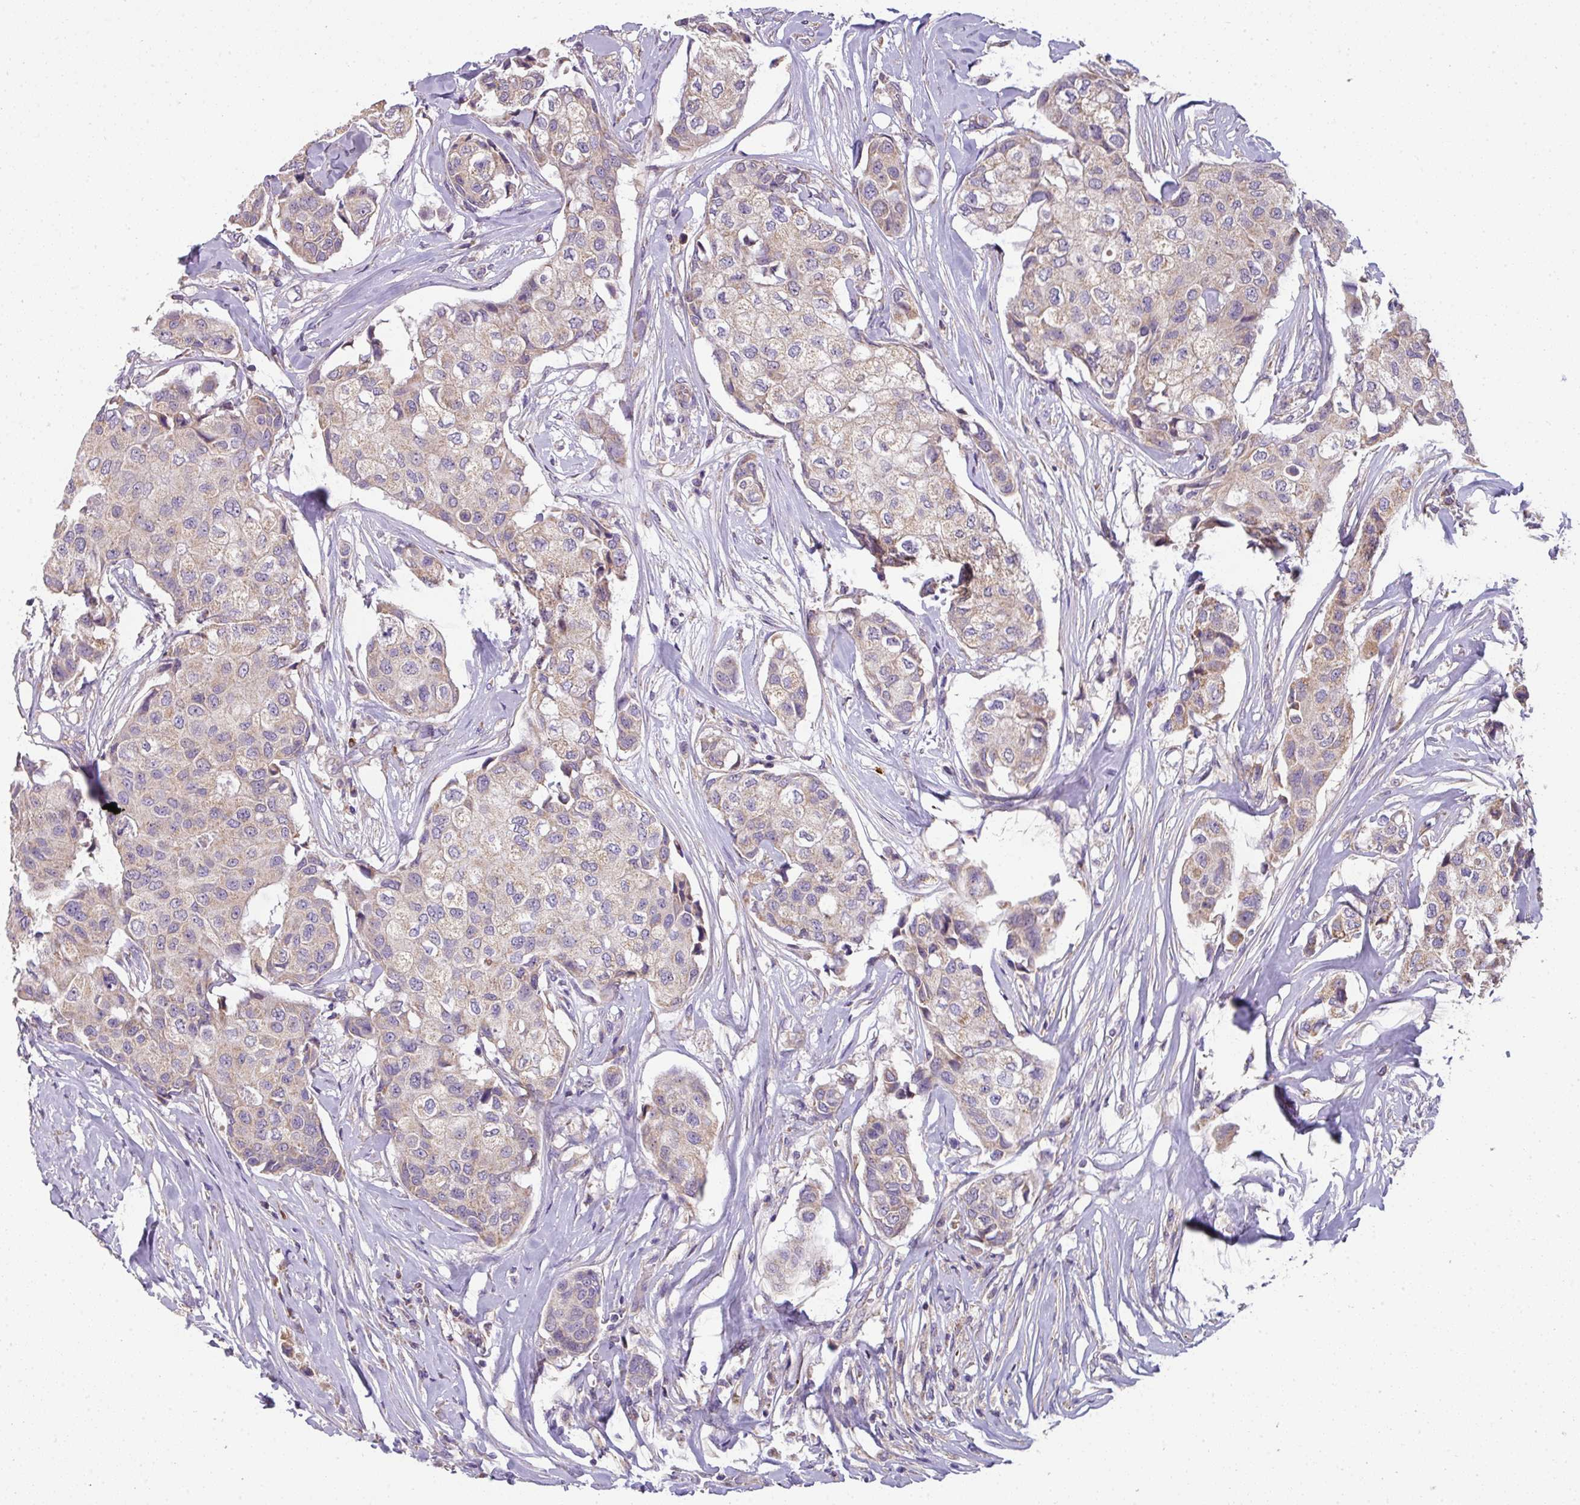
{"staining": {"intensity": "weak", "quantity": "25%-75%", "location": "cytoplasmic/membranous"}, "tissue": "breast cancer", "cell_type": "Tumor cells", "image_type": "cancer", "snomed": [{"axis": "morphology", "description": "Duct carcinoma"}, {"axis": "topography", "description": "Breast"}], "caption": "High-magnification brightfield microscopy of invasive ductal carcinoma (breast) stained with DAB (brown) and counterstained with hematoxylin (blue). tumor cells exhibit weak cytoplasmic/membranous positivity is seen in approximately25%-75% of cells.", "gene": "PALS2", "patient": {"sex": "female", "age": 80}}